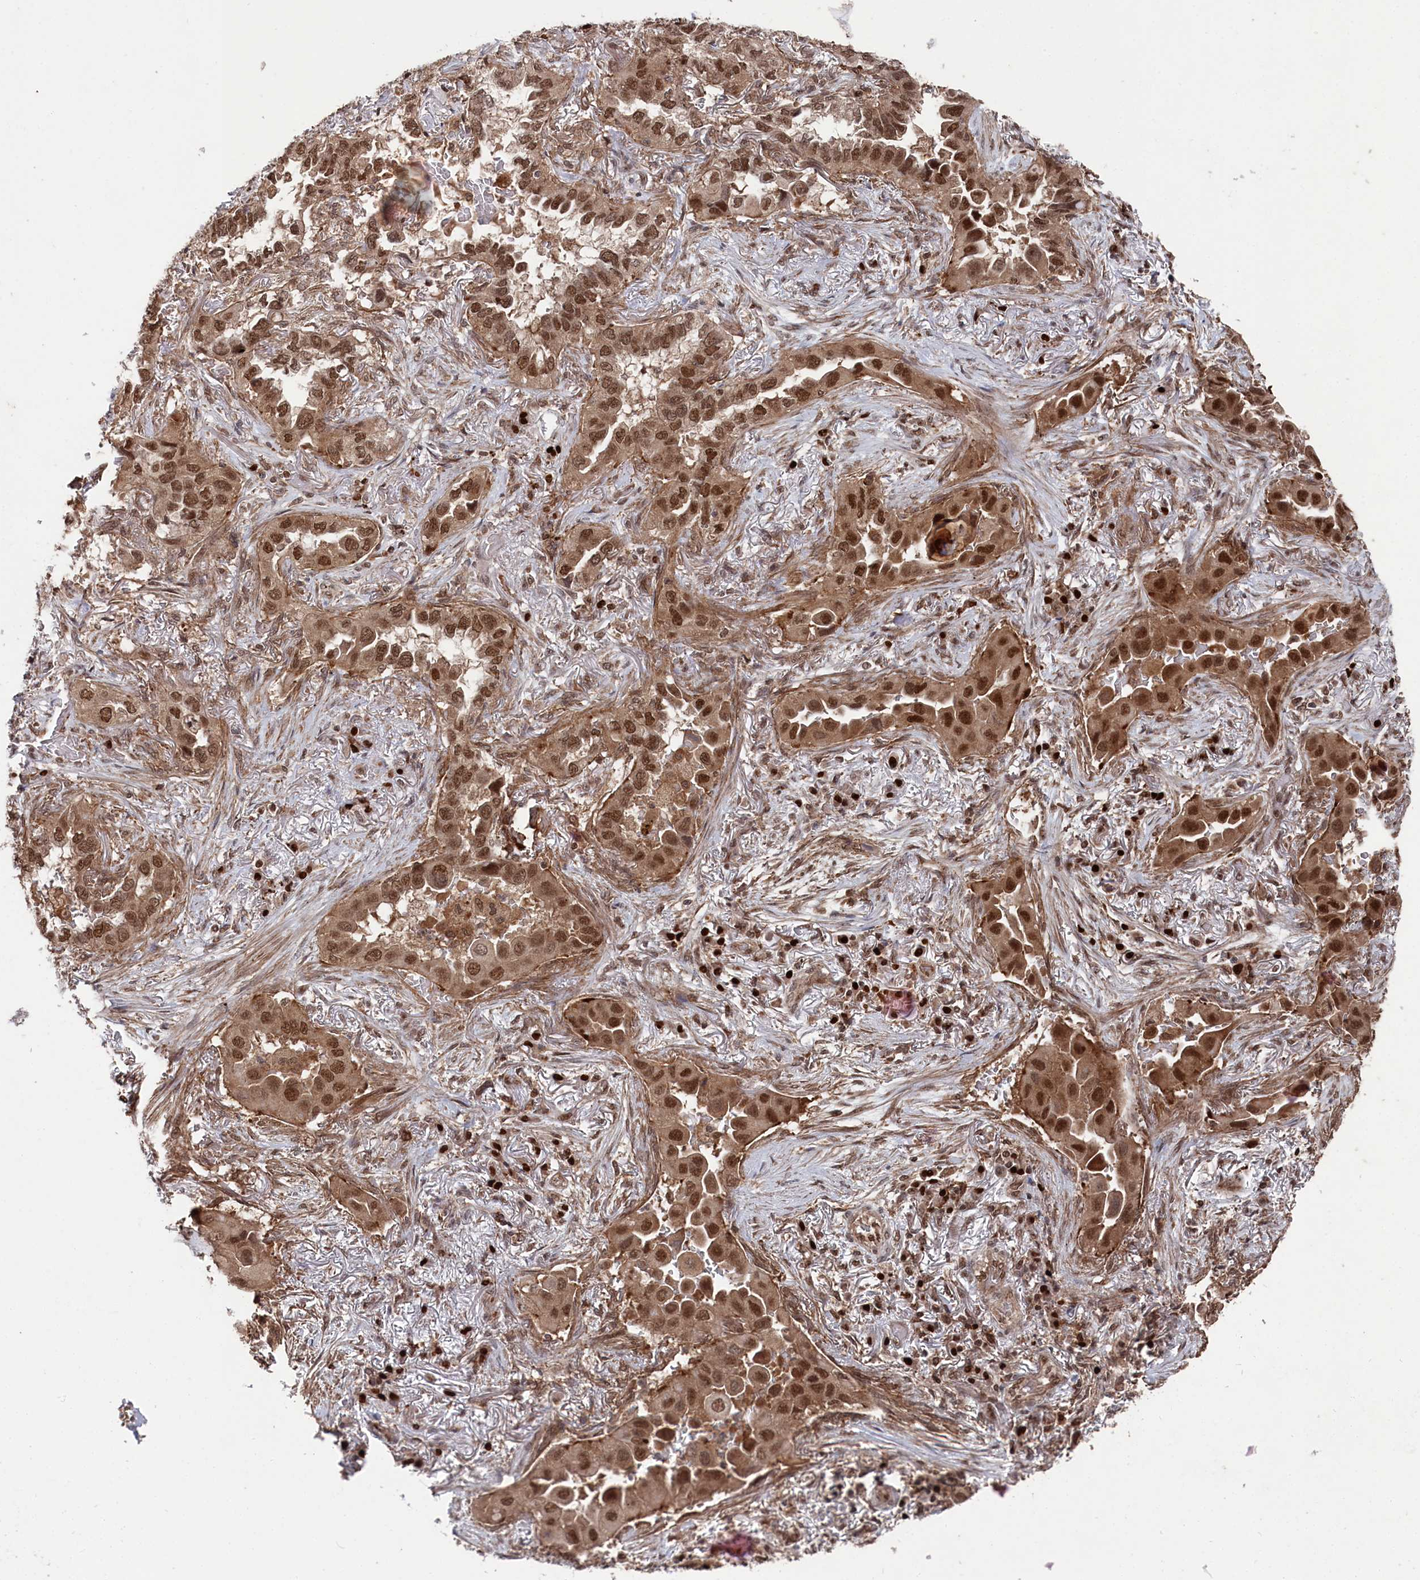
{"staining": {"intensity": "moderate", "quantity": ">75%", "location": "cytoplasmic/membranous,nuclear"}, "tissue": "lung cancer", "cell_type": "Tumor cells", "image_type": "cancer", "snomed": [{"axis": "morphology", "description": "Adenocarcinoma, NOS"}, {"axis": "topography", "description": "Lung"}], "caption": "There is medium levels of moderate cytoplasmic/membranous and nuclear expression in tumor cells of adenocarcinoma (lung), as demonstrated by immunohistochemical staining (brown color).", "gene": "BORCS7", "patient": {"sex": "female", "age": 76}}